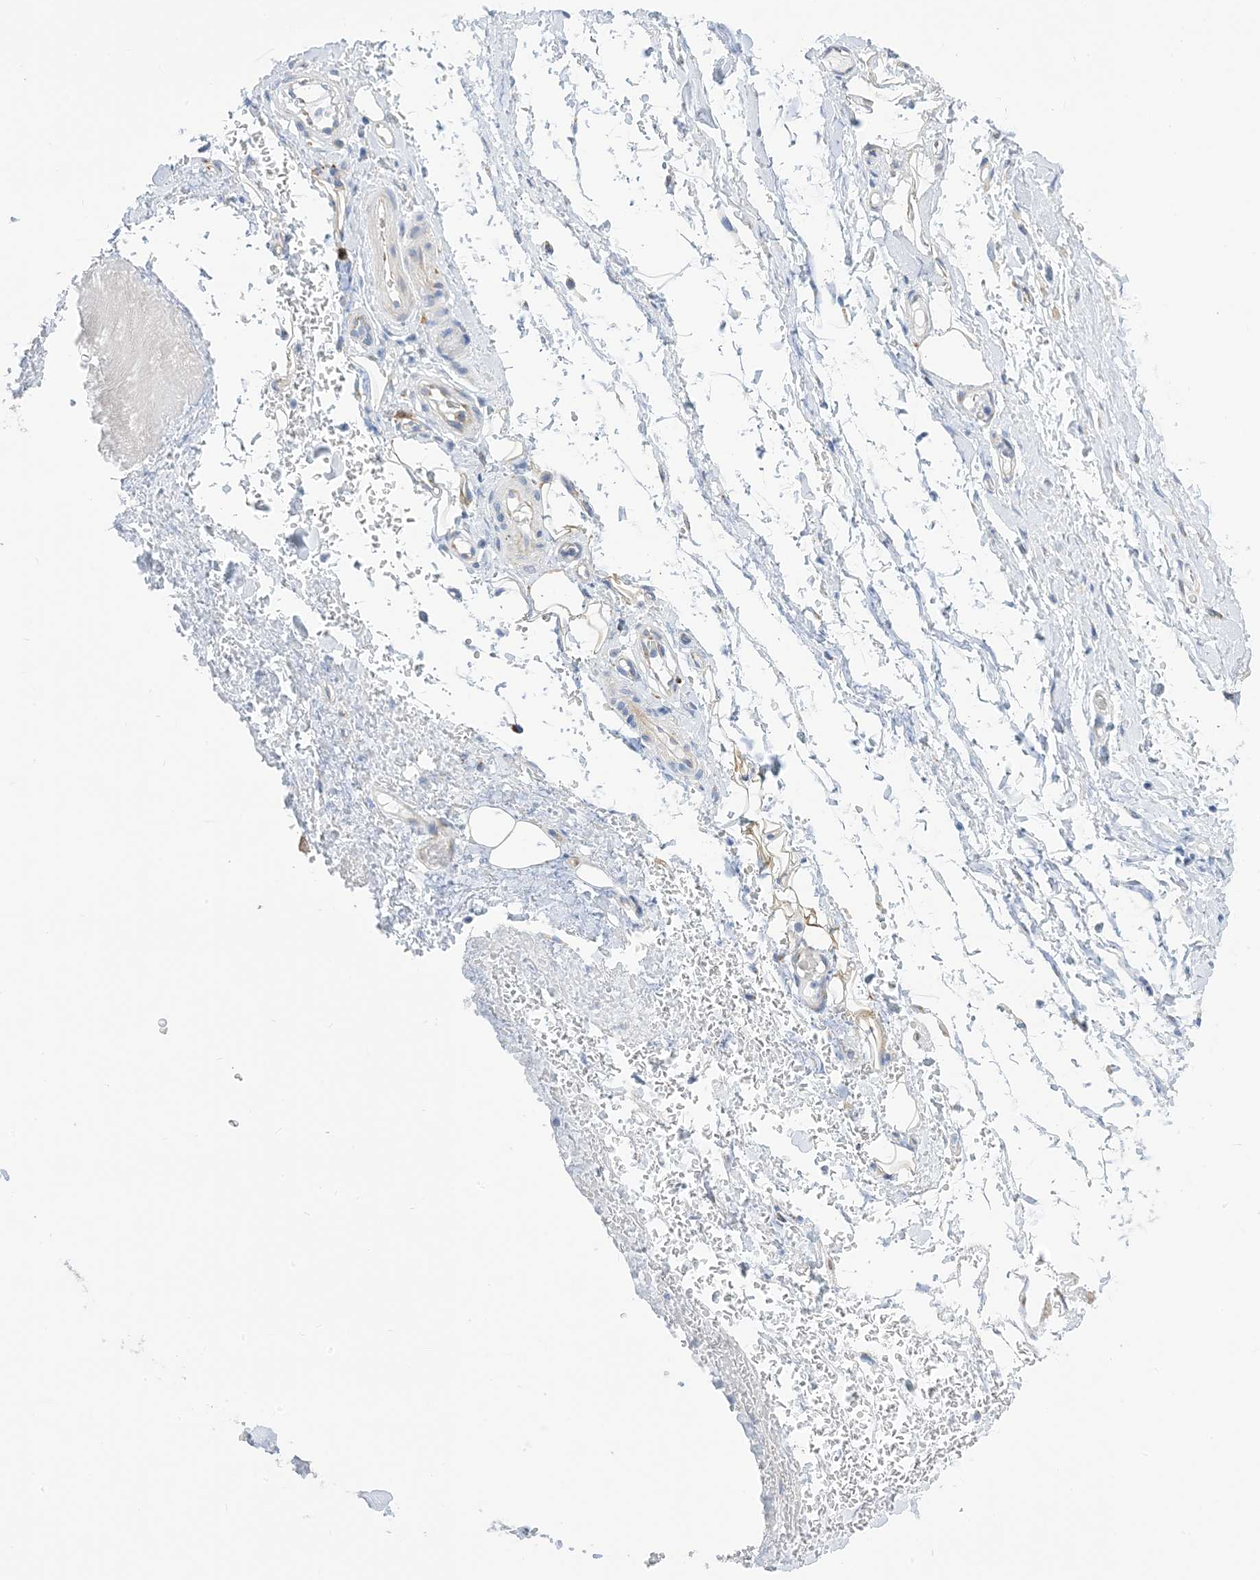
{"staining": {"intensity": "negative", "quantity": "none", "location": "none"}, "tissue": "adipose tissue", "cell_type": "Adipocytes", "image_type": "normal", "snomed": [{"axis": "morphology", "description": "Normal tissue, NOS"}, {"axis": "morphology", "description": "Adenocarcinoma, NOS"}, {"axis": "topography", "description": "Stomach, upper"}, {"axis": "topography", "description": "Peripheral nerve tissue"}], "caption": "Normal adipose tissue was stained to show a protein in brown. There is no significant expression in adipocytes. Nuclei are stained in blue.", "gene": "DPH3", "patient": {"sex": "male", "age": 62}}